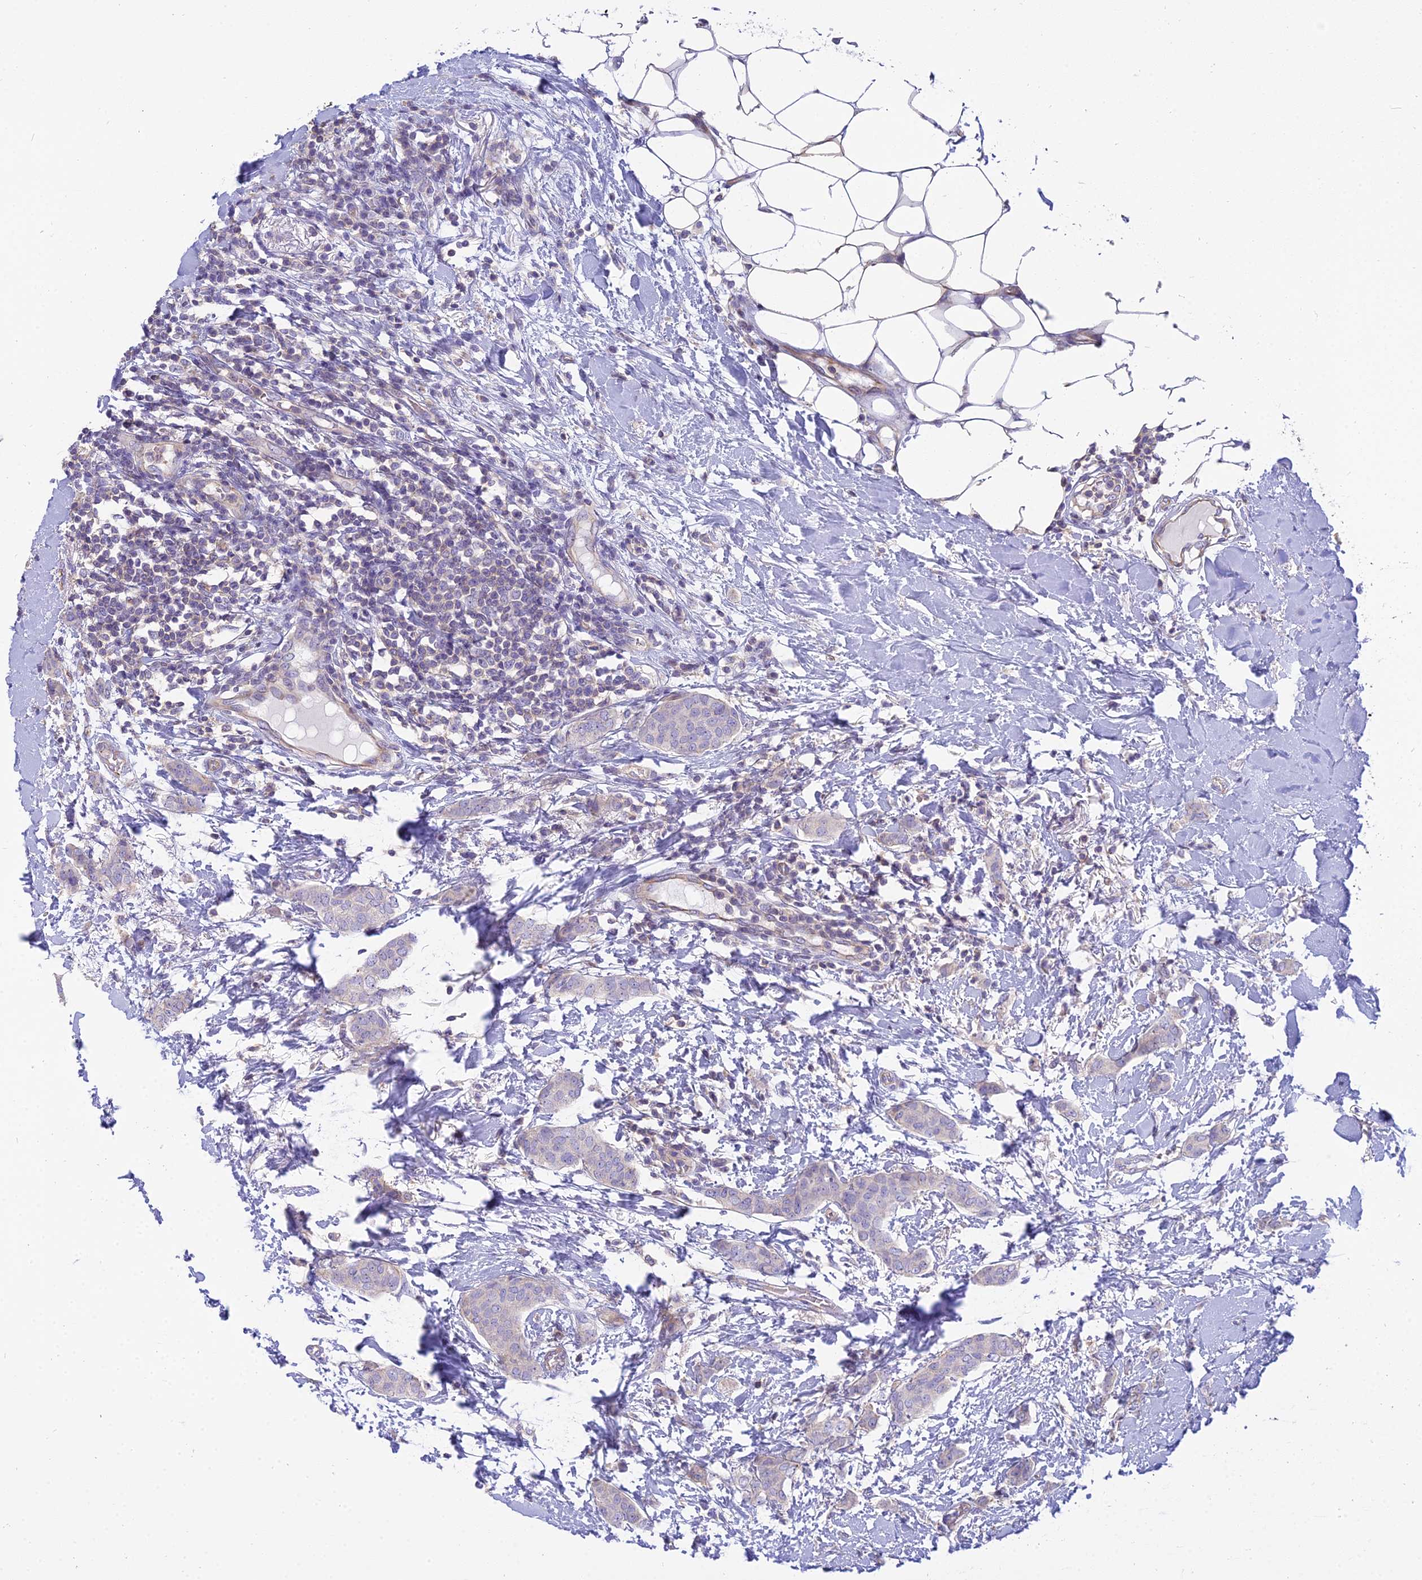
{"staining": {"intensity": "negative", "quantity": "none", "location": "none"}, "tissue": "breast cancer", "cell_type": "Tumor cells", "image_type": "cancer", "snomed": [{"axis": "morphology", "description": "Duct carcinoma"}, {"axis": "topography", "description": "Breast"}], "caption": "This is a image of immunohistochemistry (IHC) staining of breast invasive ductal carcinoma, which shows no expression in tumor cells.", "gene": "SMIM24", "patient": {"sex": "female", "age": 72}}